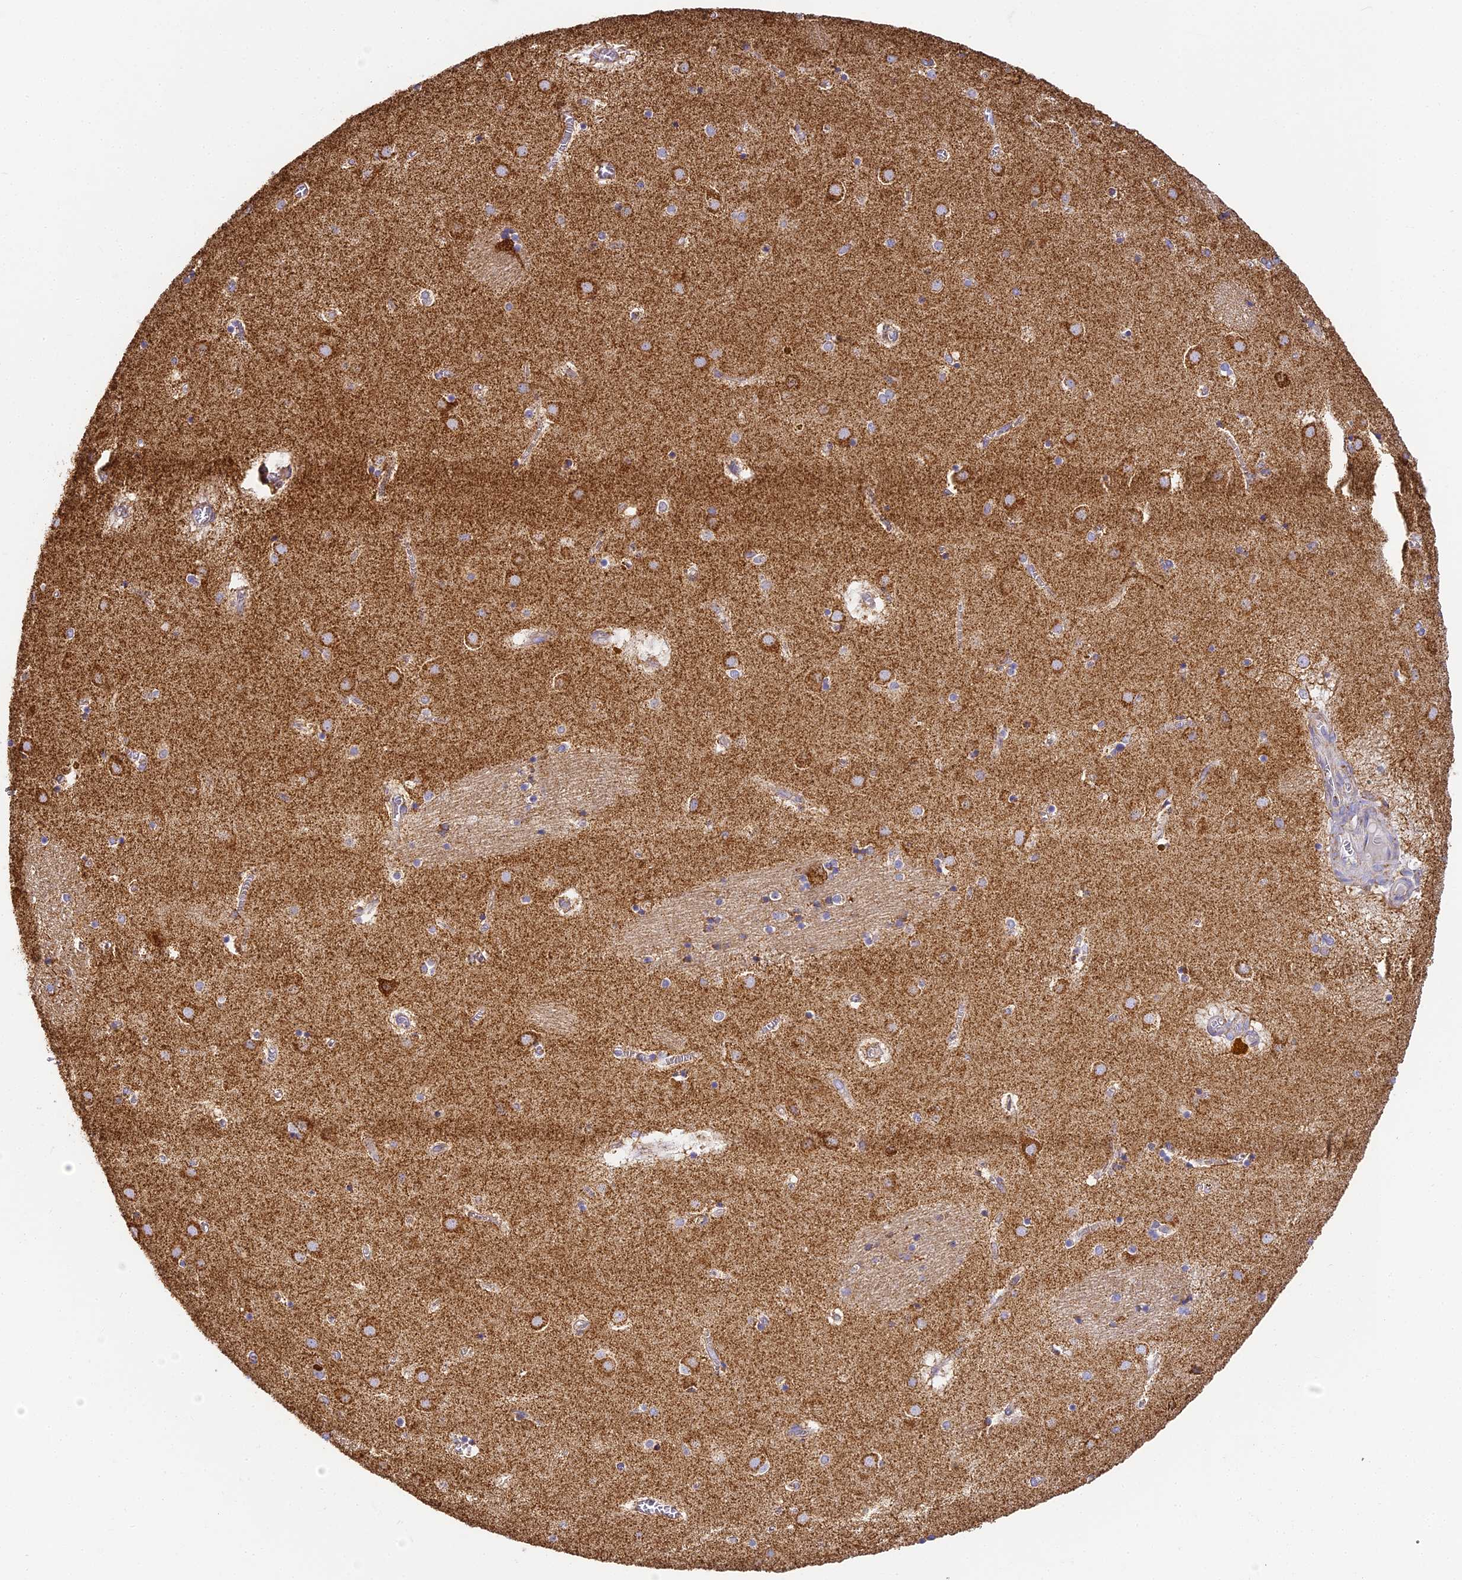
{"staining": {"intensity": "weak", "quantity": "<25%", "location": "cytoplasmic/membranous"}, "tissue": "caudate", "cell_type": "Glial cells", "image_type": "normal", "snomed": [{"axis": "morphology", "description": "Normal tissue, NOS"}, {"axis": "topography", "description": "Lateral ventricle wall"}], "caption": "Immunohistochemistry (IHC) image of unremarkable caudate: human caudate stained with DAB exhibits no significant protein staining in glial cells.", "gene": "COX6C", "patient": {"sex": "male", "age": 70}}